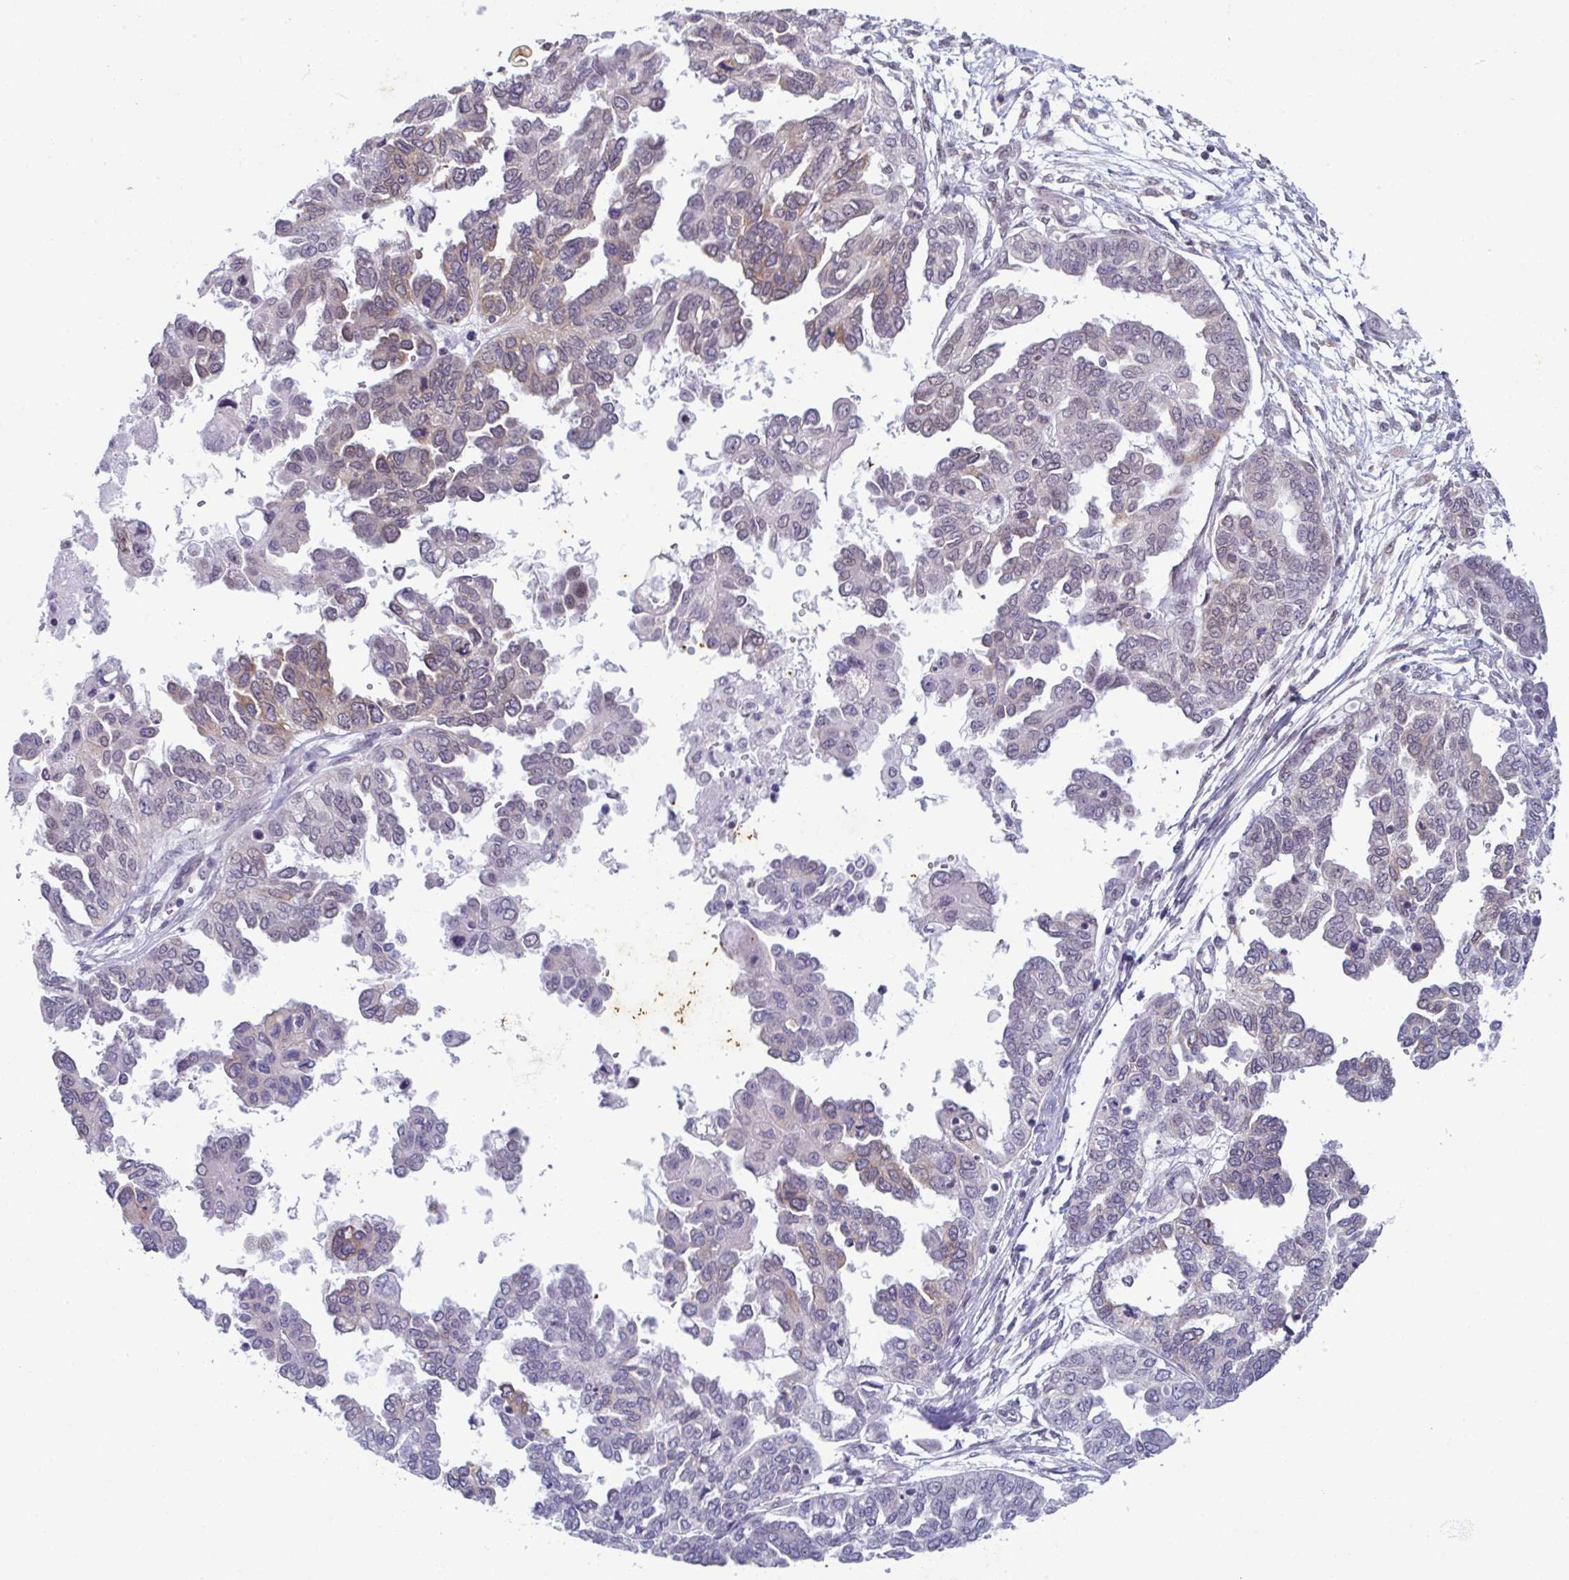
{"staining": {"intensity": "weak", "quantity": "<25%", "location": "cytoplasmic/membranous"}, "tissue": "ovarian cancer", "cell_type": "Tumor cells", "image_type": "cancer", "snomed": [{"axis": "morphology", "description": "Cystadenocarcinoma, serous, NOS"}, {"axis": "topography", "description": "Ovary"}], "caption": "This is a image of immunohistochemistry staining of ovarian cancer, which shows no staining in tumor cells.", "gene": "RBM7", "patient": {"sex": "female", "age": 53}}